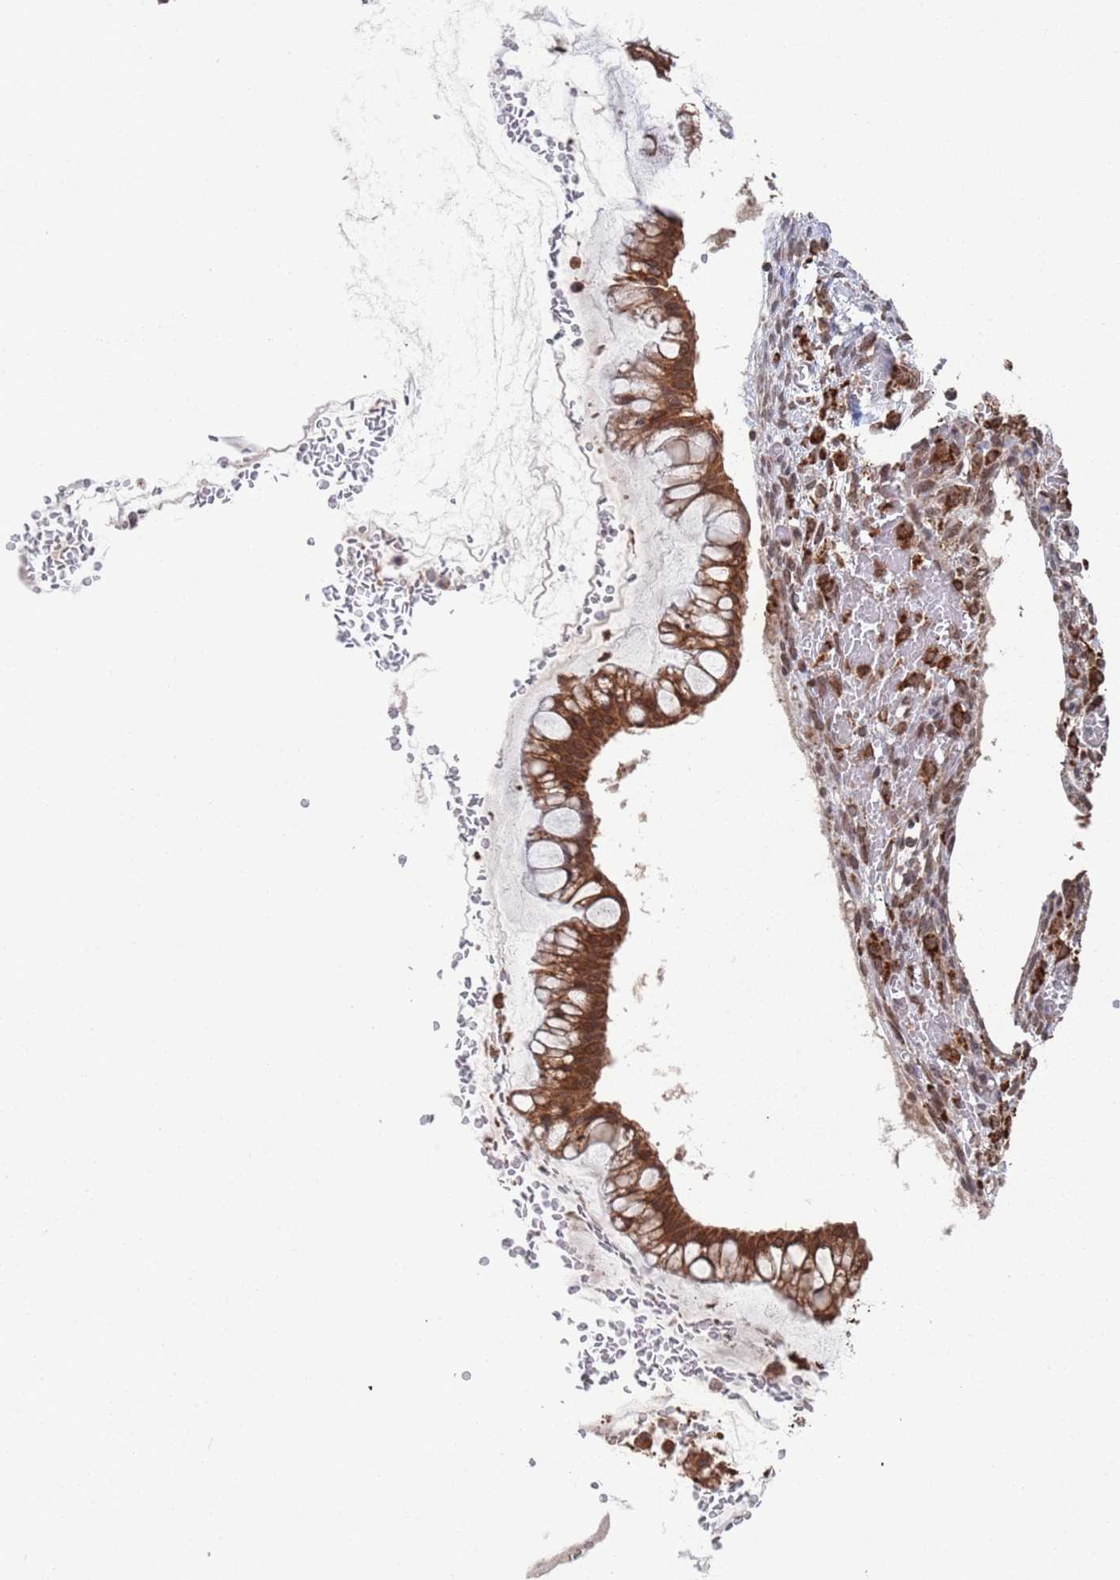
{"staining": {"intensity": "moderate", "quantity": ">75%", "location": "cytoplasmic/membranous"}, "tissue": "ovarian cancer", "cell_type": "Tumor cells", "image_type": "cancer", "snomed": [{"axis": "morphology", "description": "Cystadenocarcinoma, mucinous, NOS"}, {"axis": "topography", "description": "Ovary"}], "caption": "A micrograph showing moderate cytoplasmic/membranous expression in approximately >75% of tumor cells in mucinous cystadenocarcinoma (ovarian), as visualized by brown immunohistochemical staining.", "gene": "FUBP3", "patient": {"sex": "female", "age": 73}}